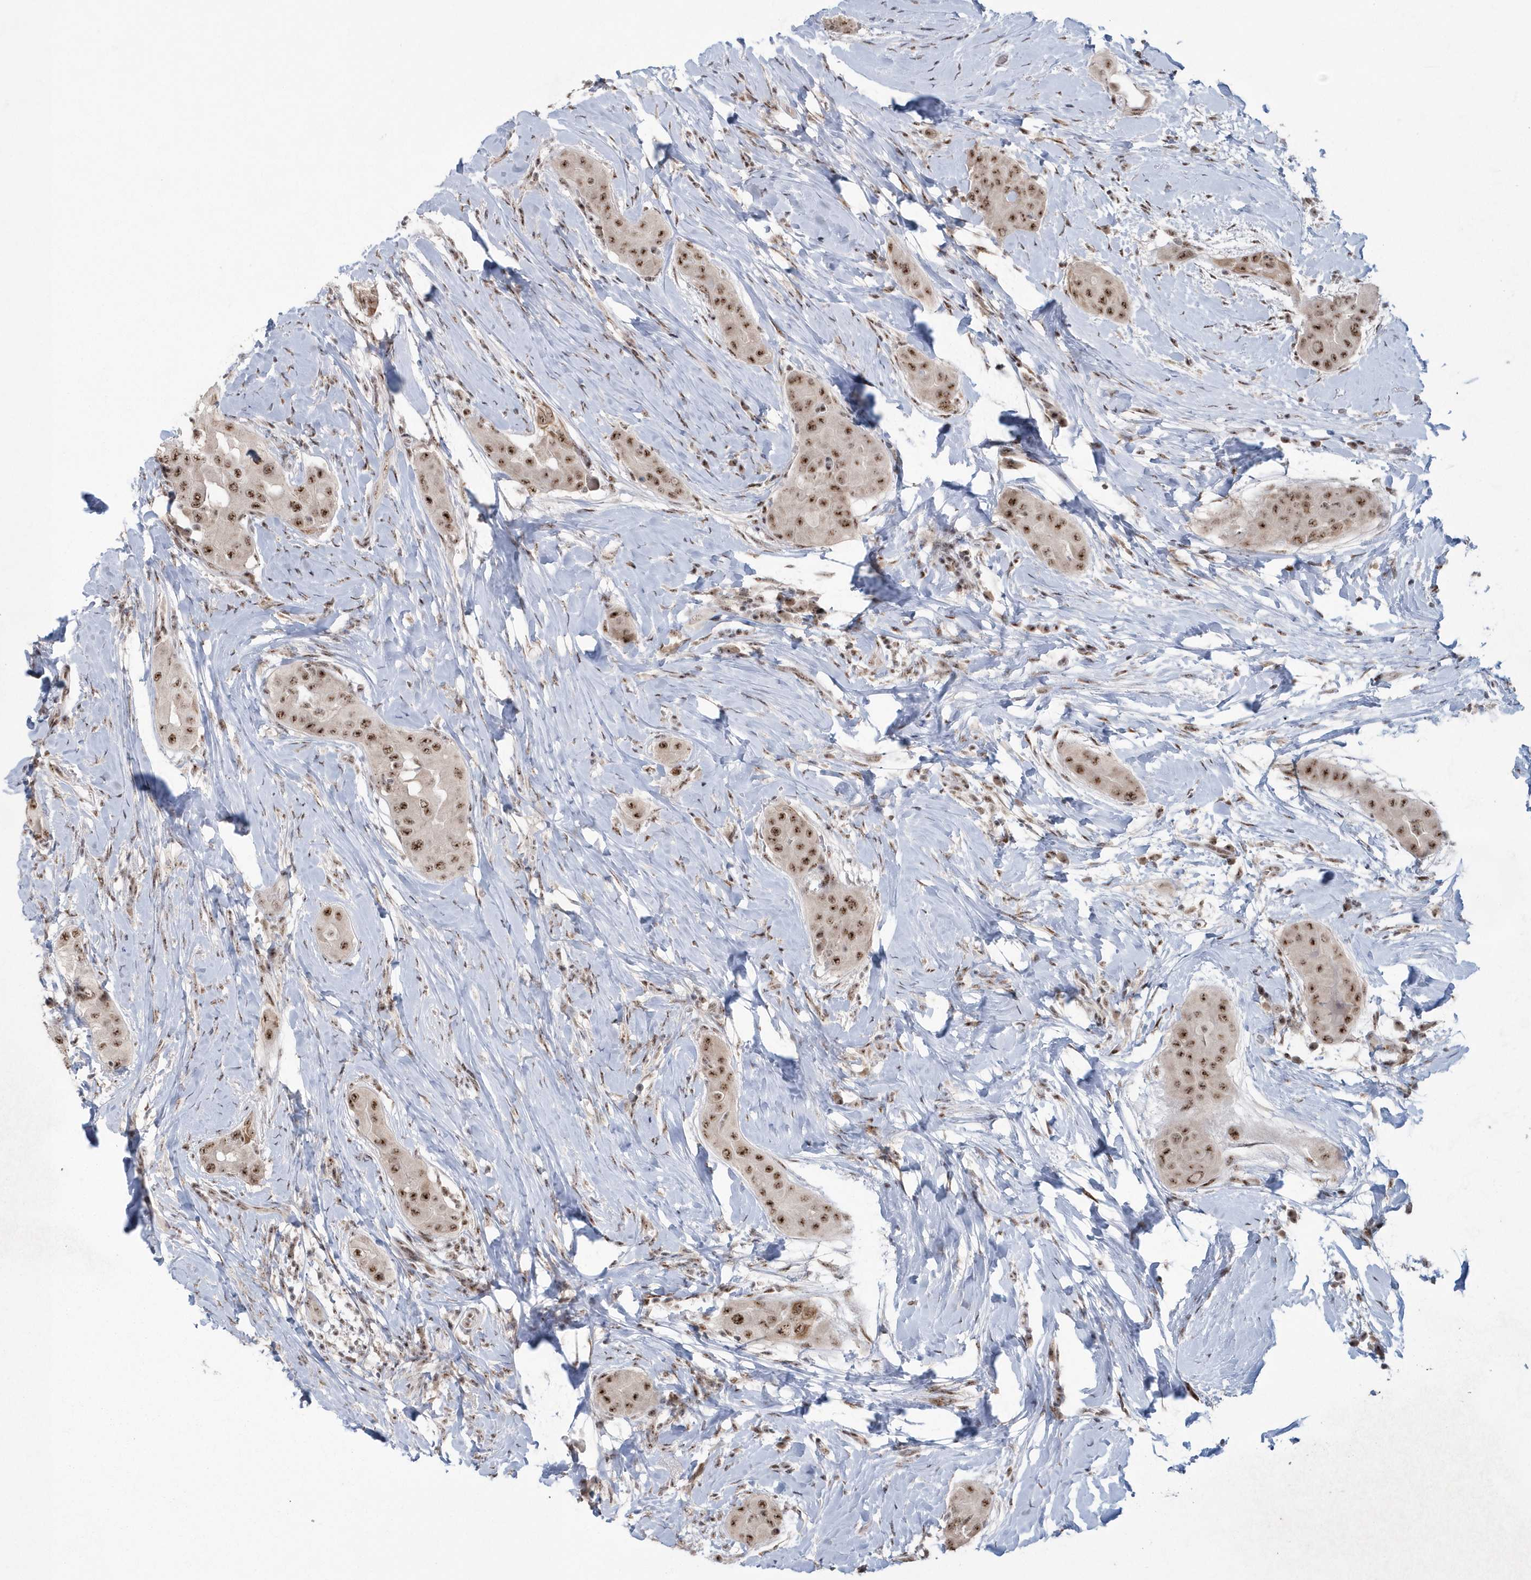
{"staining": {"intensity": "moderate", "quantity": ">75%", "location": "nuclear"}, "tissue": "thyroid cancer", "cell_type": "Tumor cells", "image_type": "cancer", "snomed": [{"axis": "morphology", "description": "Papillary adenocarcinoma, NOS"}, {"axis": "topography", "description": "Thyroid gland"}], "caption": "Brown immunohistochemical staining in papillary adenocarcinoma (thyroid) exhibits moderate nuclear staining in approximately >75% of tumor cells.", "gene": "KDM6B", "patient": {"sex": "male", "age": 33}}